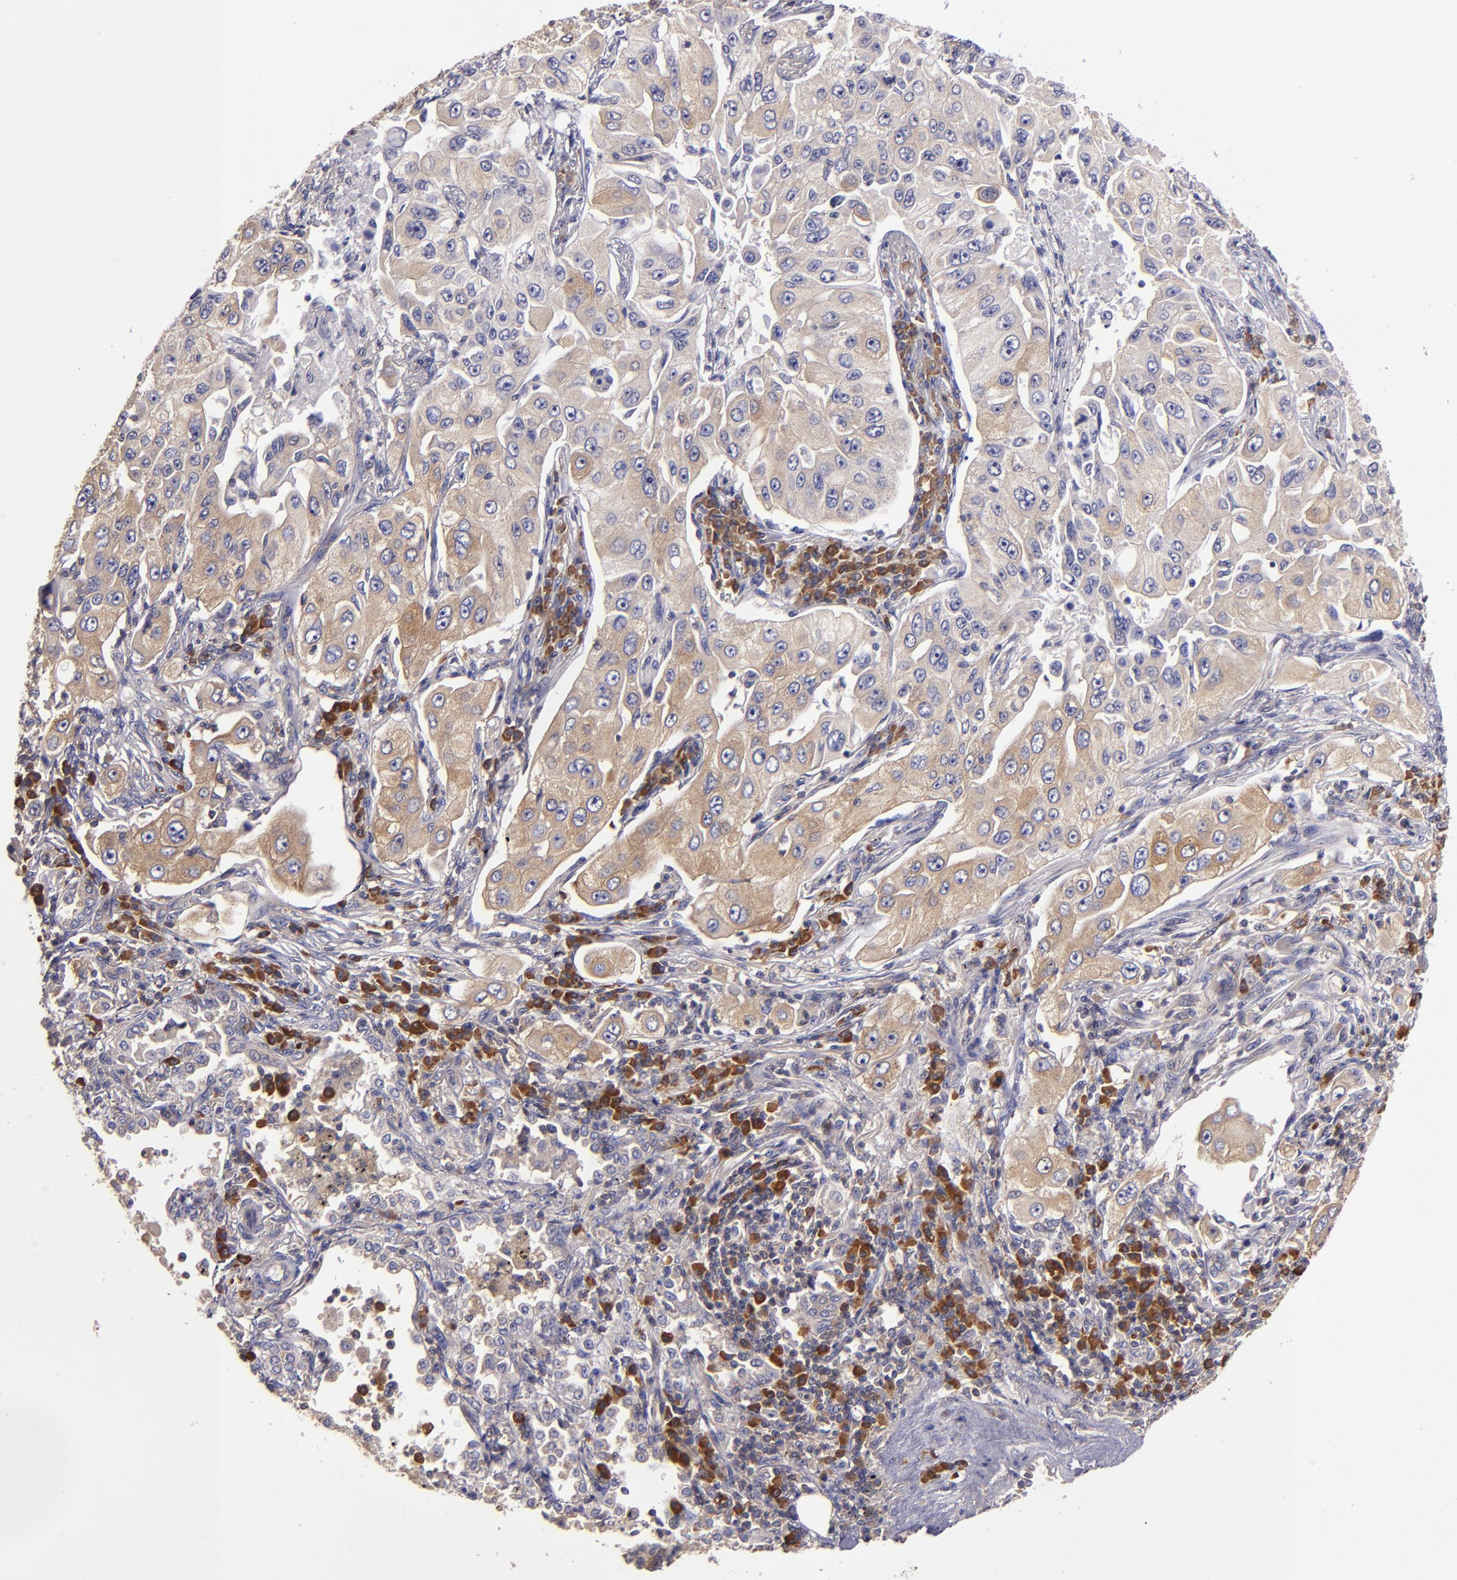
{"staining": {"intensity": "weak", "quantity": "25%-75%", "location": "cytoplasmic/membranous"}, "tissue": "lung cancer", "cell_type": "Tumor cells", "image_type": "cancer", "snomed": [{"axis": "morphology", "description": "Adenocarcinoma, NOS"}, {"axis": "topography", "description": "Lung"}], "caption": "Immunohistochemical staining of lung cancer (adenocarcinoma) exhibits low levels of weak cytoplasmic/membranous protein expression in about 25%-75% of tumor cells. (Stains: DAB (3,3'-diaminobenzidine) in brown, nuclei in blue, Microscopy: brightfield microscopy at high magnification).", "gene": "CARS1", "patient": {"sex": "male", "age": 84}}